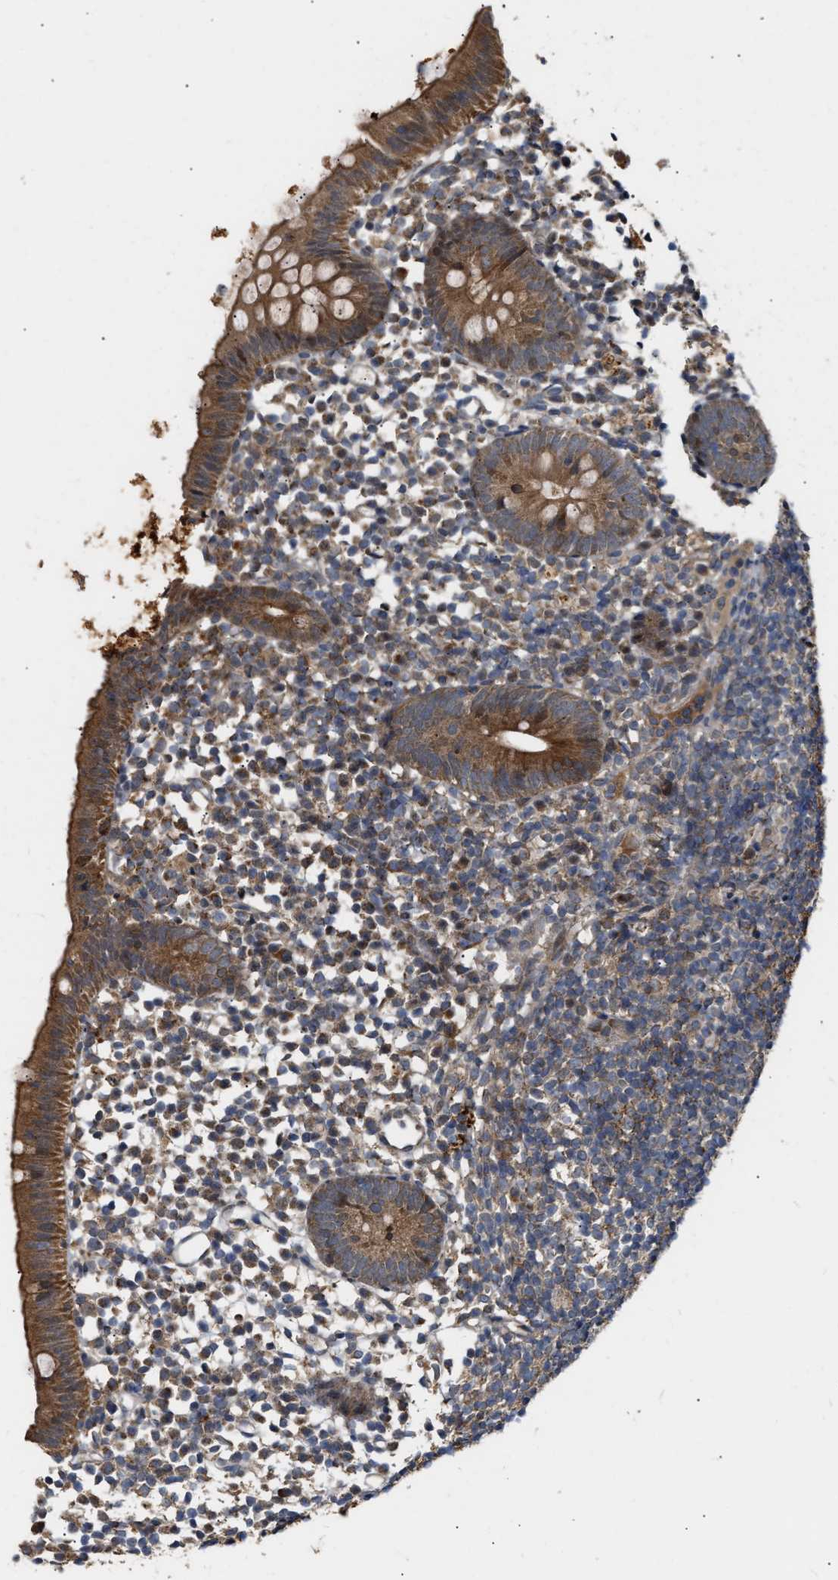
{"staining": {"intensity": "strong", "quantity": ">75%", "location": "cytoplasmic/membranous"}, "tissue": "appendix", "cell_type": "Glandular cells", "image_type": "normal", "snomed": [{"axis": "morphology", "description": "Normal tissue, NOS"}, {"axis": "topography", "description": "Appendix"}], "caption": "Immunohistochemistry (IHC) image of normal appendix stained for a protein (brown), which demonstrates high levels of strong cytoplasmic/membranous positivity in about >75% of glandular cells.", "gene": "EXTL2", "patient": {"sex": "female", "age": 20}}